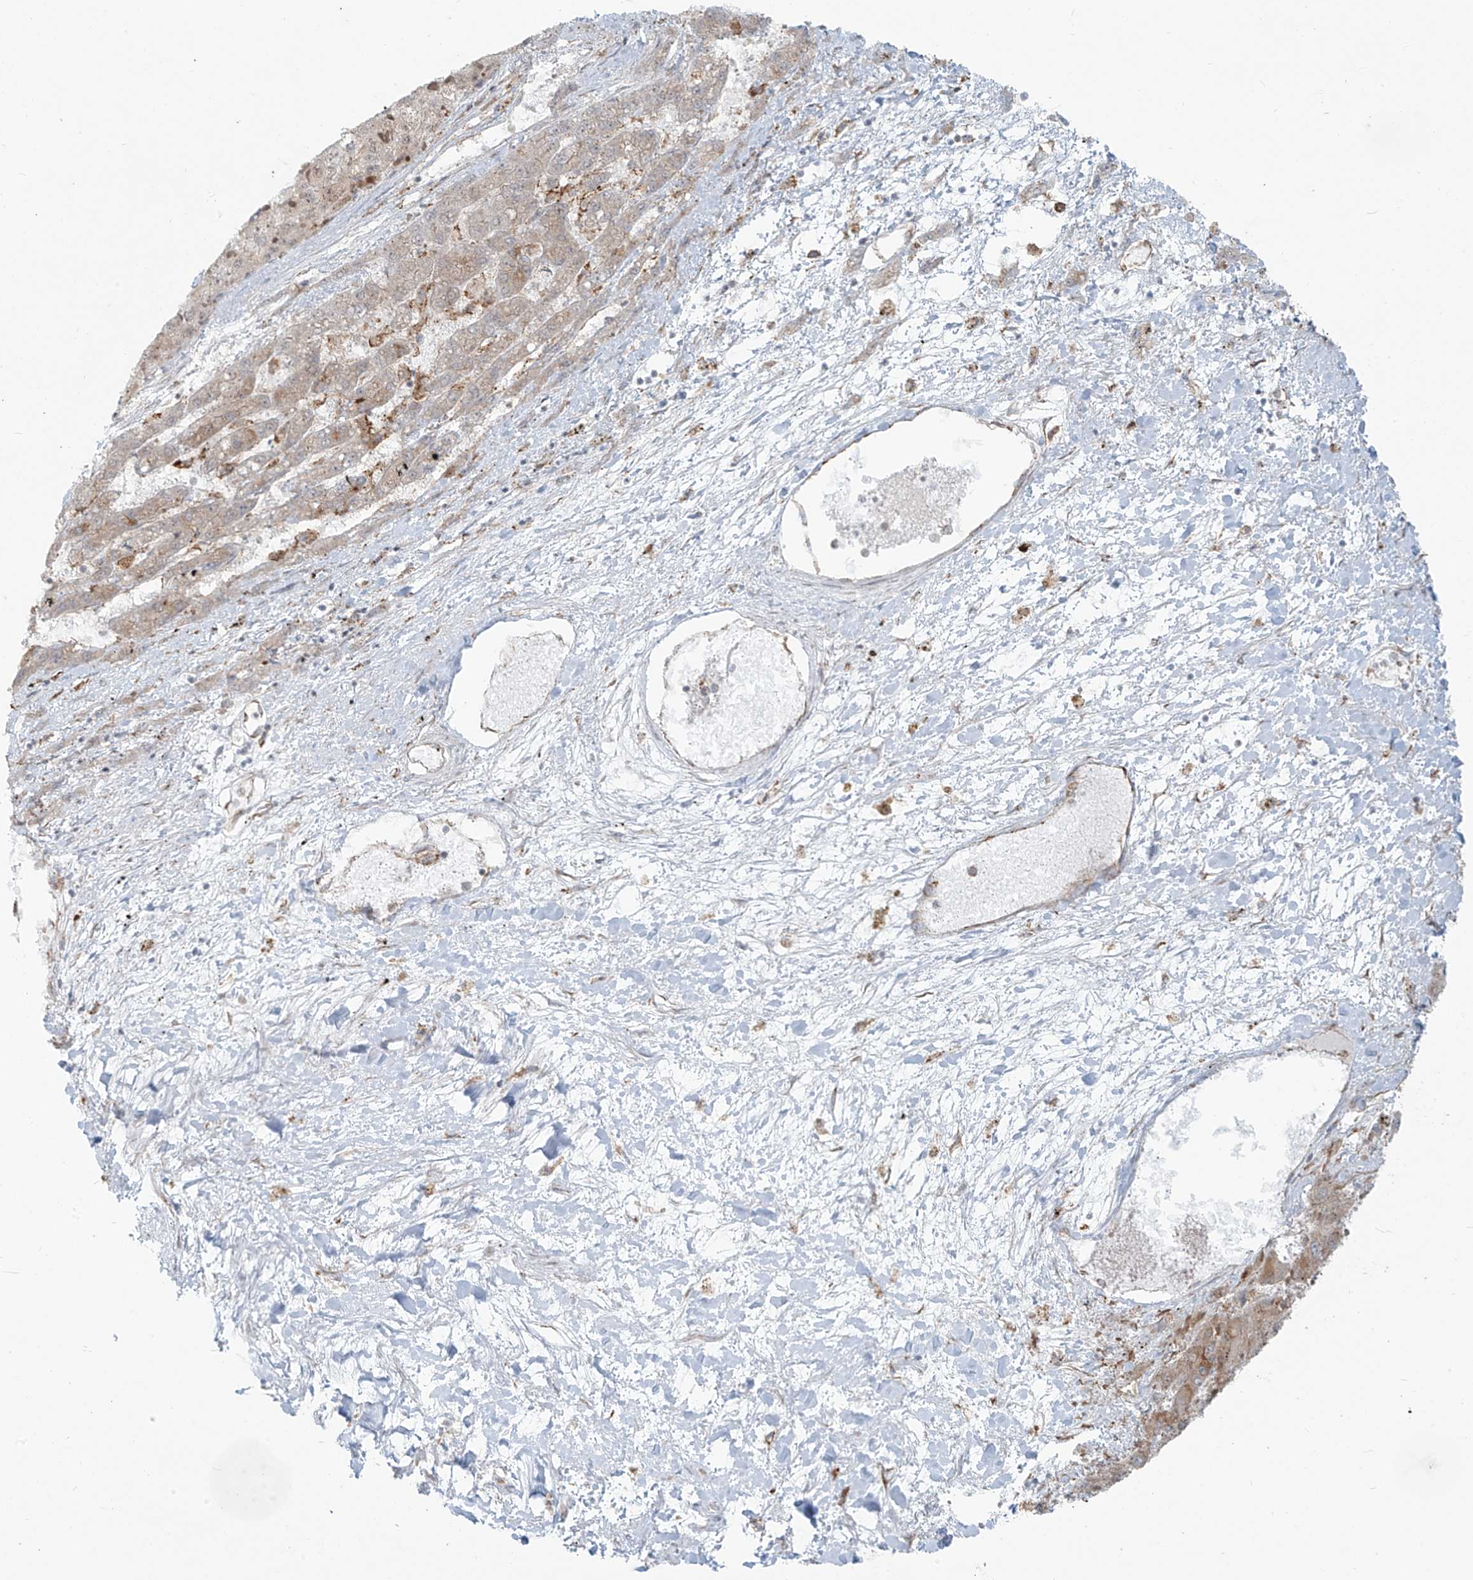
{"staining": {"intensity": "weak", "quantity": "25%-75%", "location": "cytoplasmic/membranous"}, "tissue": "liver cancer", "cell_type": "Tumor cells", "image_type": "cancer", "snomed": [{"axis": "morphology", "description": "Carcinoma, Hepatocellular, NOS"}, {"axis": "topography", "description": "Liver"}], "caption": "There is low levels of weak cytoplasmic/membranous positivity in tumor cells of liver cancer (hepatocellular carcinoma), as demonstrated by immunohistochemical staining (brown color).", "gene": "KATNIP", "patient": {"sex": "female", "age": 73}}